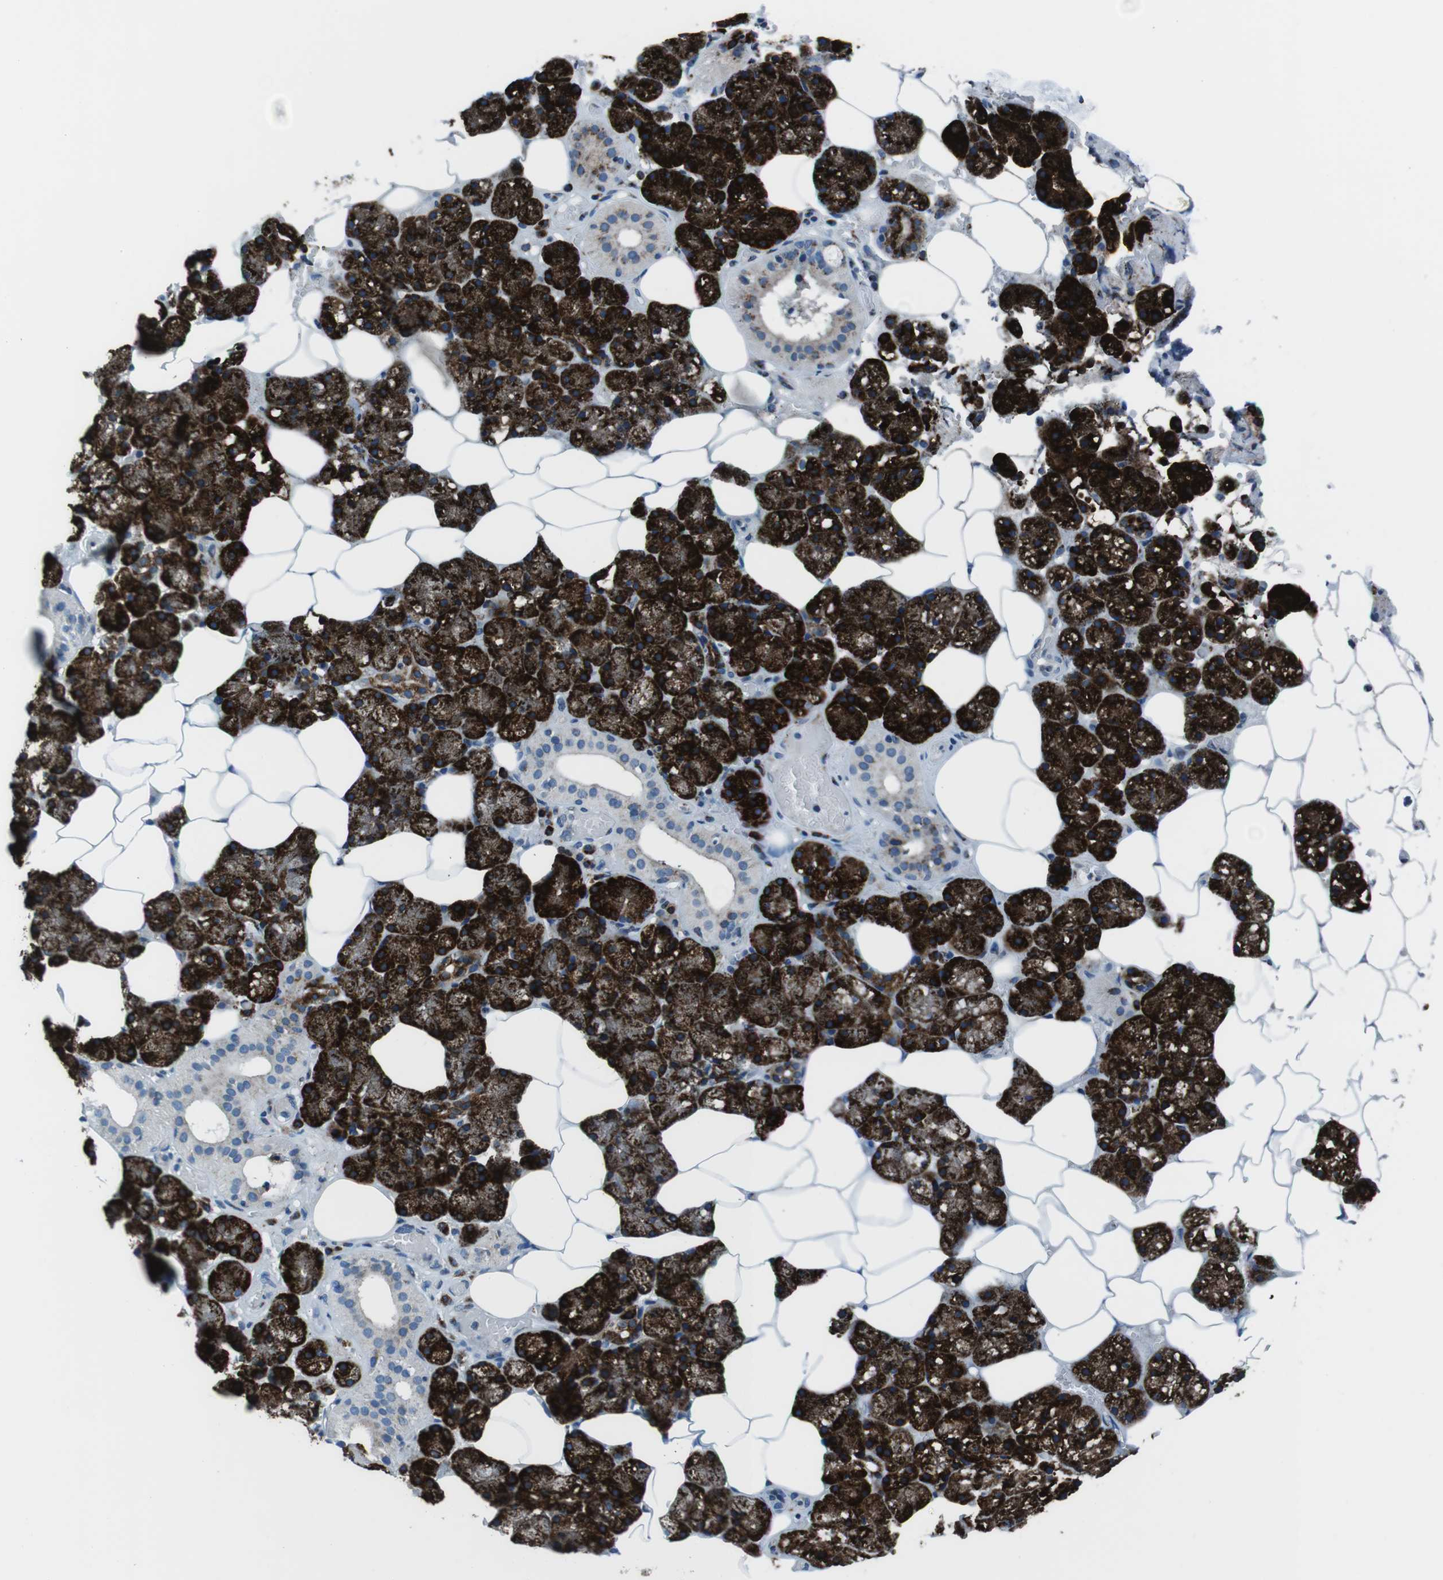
{"staining": {"intensity": "strong", "quantity": ">75%", "location": "cytoplasmic/membranous"}, "tissue": "salivary gland", "cell_type": "Glandular cells", "image_type": "normal", "snomed": [{"axis": "morphology", "description": "Normal tissue, NOS"}, {"axis": "topography", "description": "Salivary gland"}], "caption": "The micrograph displays staining of normal salivary gland, revealing strong cytoplasmic/membranous protein expression (brown color) within glandular cells.", "gene": "NUCB2", "patient": {"sex": "male", "age": 62}}